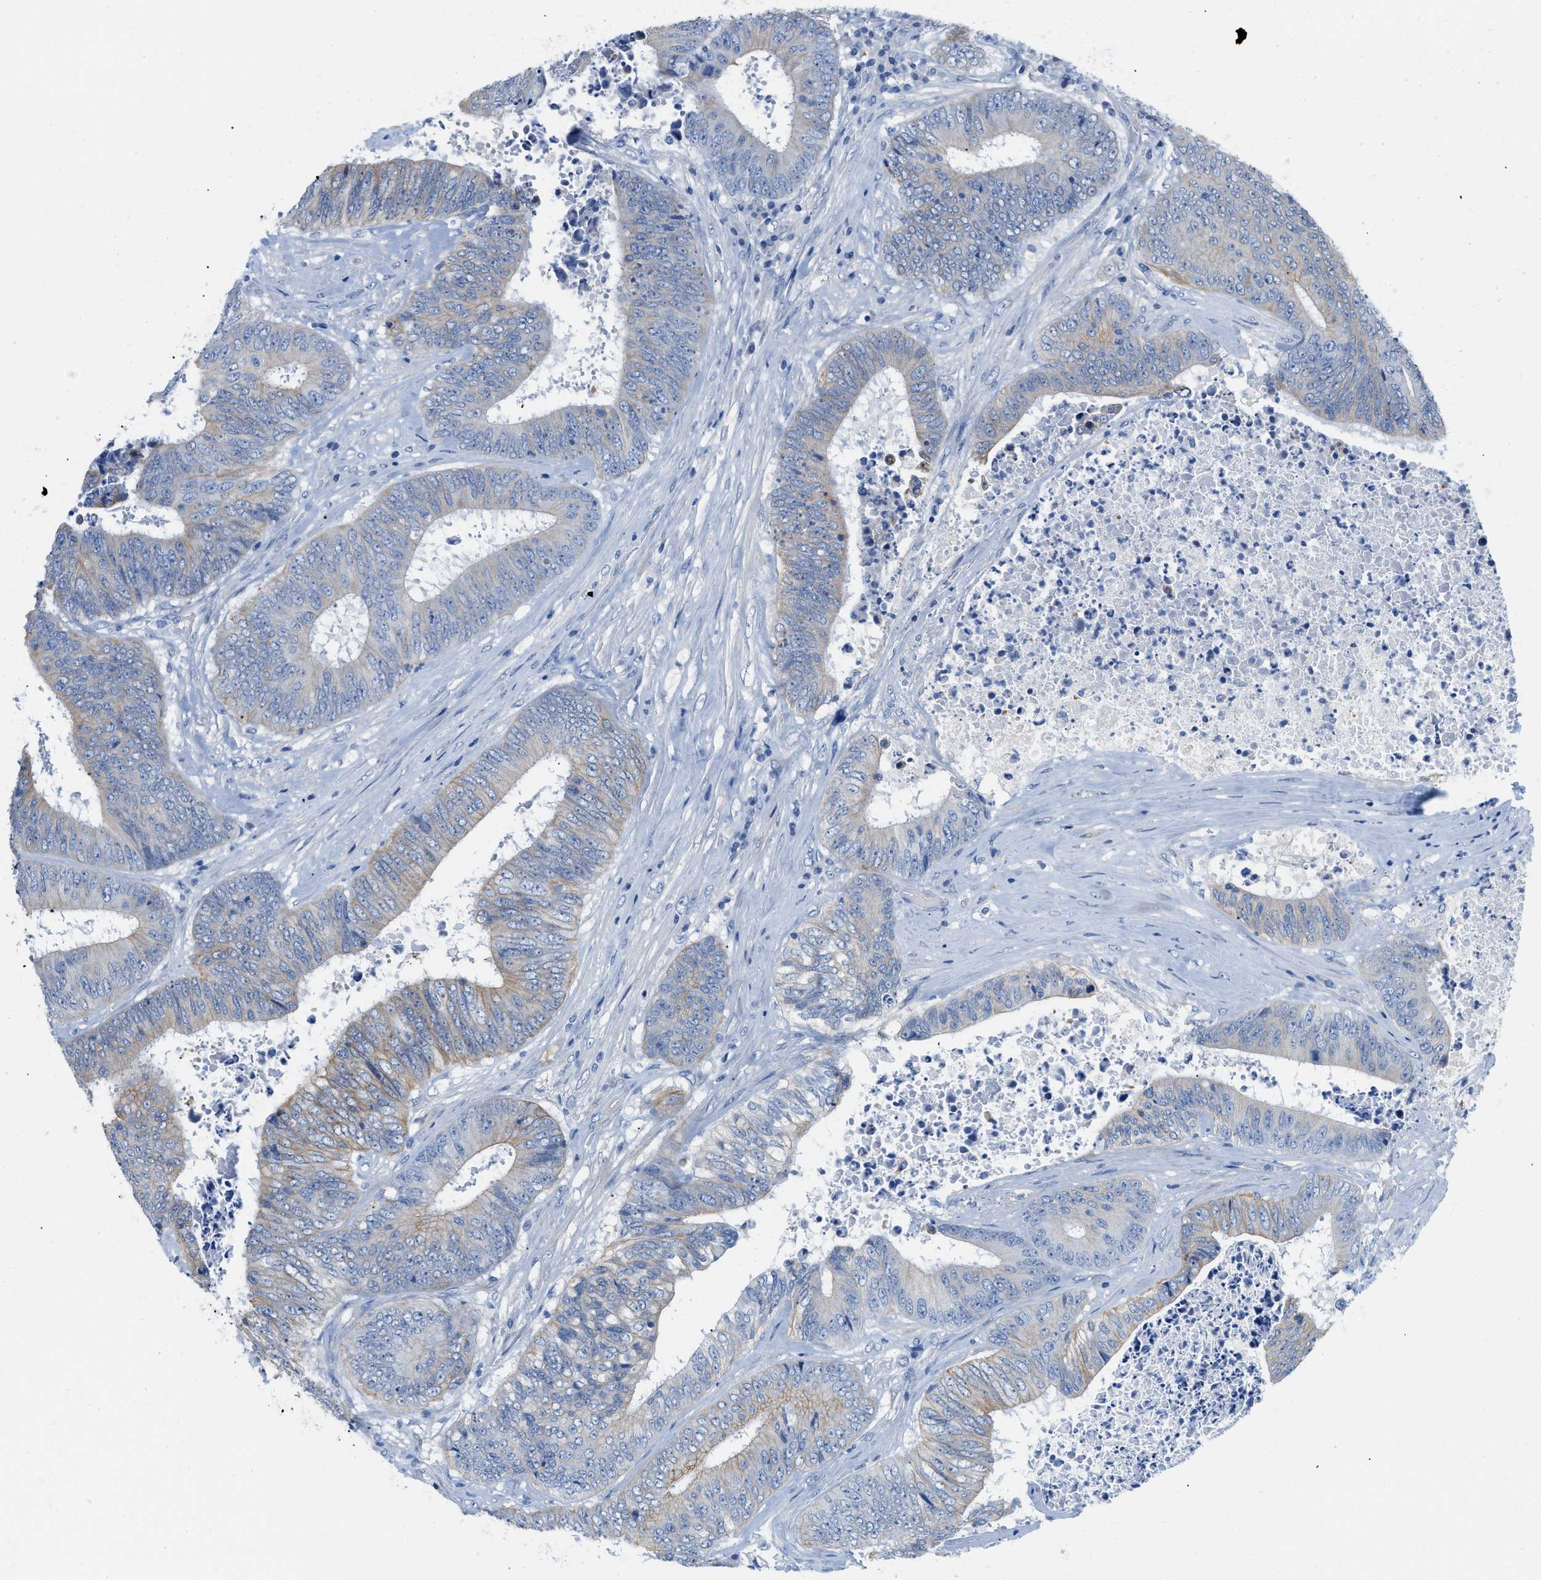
{"staining": {"intensity": "weak", "quantity": "25%-75%", "location": "cytoplasmic/membranous"}, "tissue": "colorectal cancer", "cell_type": "Tumor cells", "image_type": "cancer", "snomed": [{"axis": "morphology", "description": "Adenocarcinoma, NOS"}, {"axis": "topography", "description": "Rectum"}], "caption": "Colorectal cancer was stained to show a protein in brown. There is low levels of weak cytoplasmic/membranous expression in approximately 25%-75% of tumor cells.", "gene": "BPGM", "patient": {"sex": "male", "age": 72}}